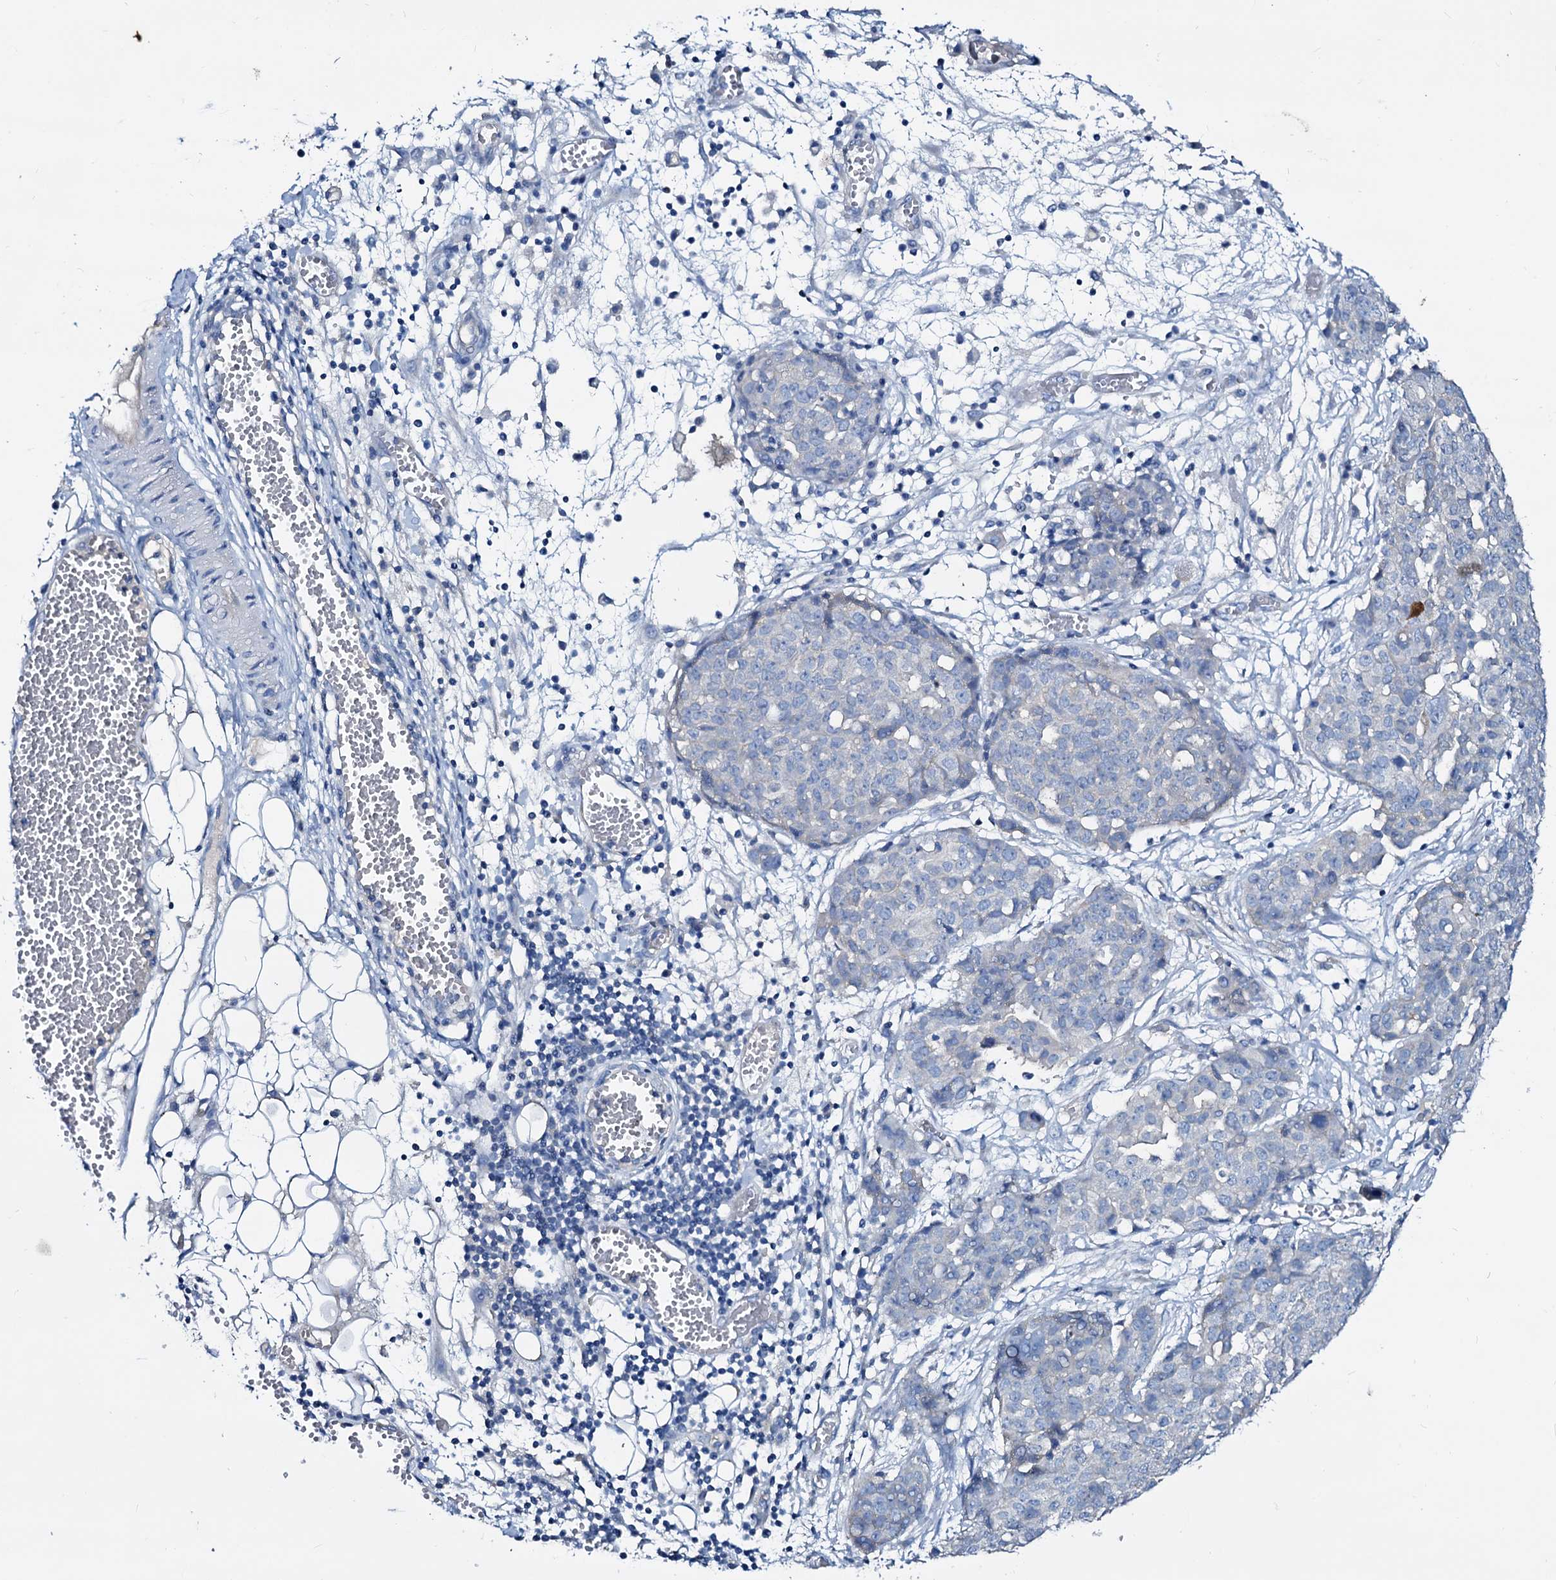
{"staining": {"intensity": "negative", "quantity": "none", "location": "none"}, "tissue": "ovarian cancer", "cell_type": "Tumor cells", "image_type": "cancer", "snomed": [{"axis": "morphology", "description": "Cystadenocarcinoma, serous, NOS"}, {"axis": "topography", "description": "Soft tissue"}, {"axis": "topography", "description": "Ovary"}], "caption": "High power microscopy image of an IHC micrograph of ovarian cancer, revealing no significant positivity in tumor cells.", "gene": "DYDC2", "patient": {"sex": "female", "age": 57}}